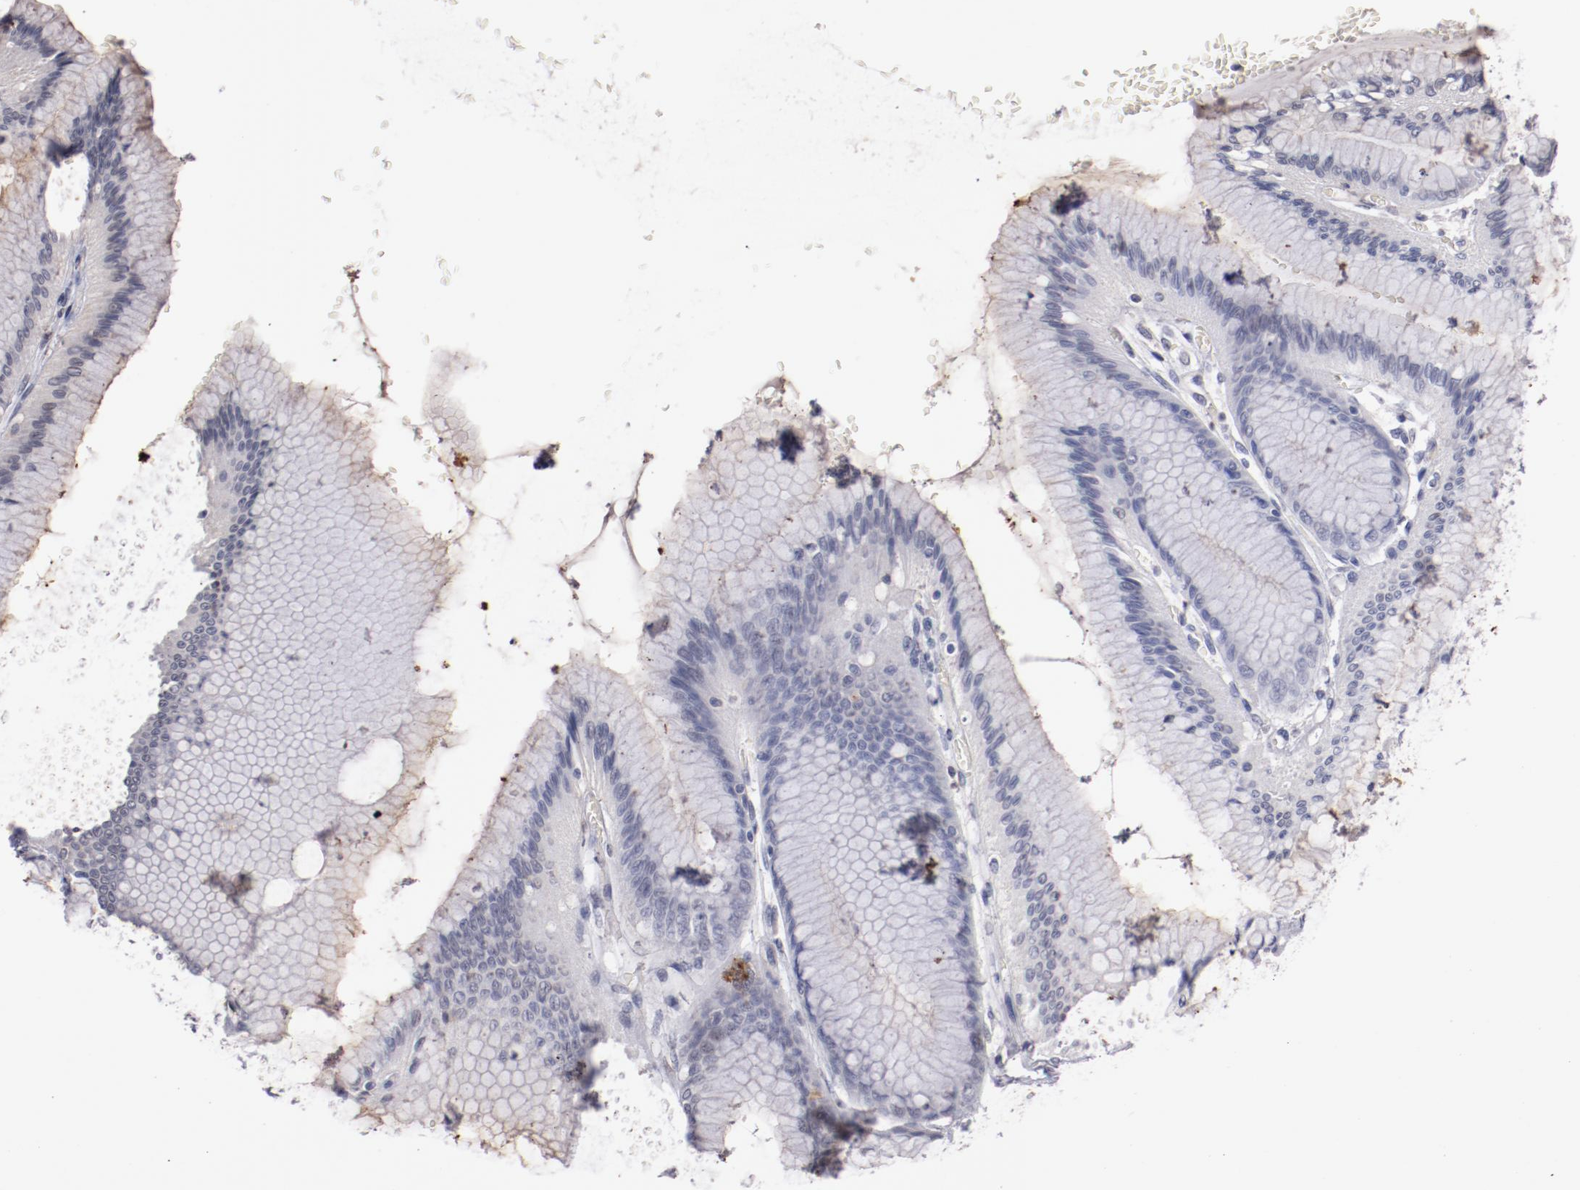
{"staining": {"intensity": "weak", "quantity": "25%-75%", "location": "cytoplasmic/membranous"}, "tissue": "stomach", "cell_type": "Glandular cells", "image_type": "normal", "snomed": [{"axis": "morphology", "description": "Normal tissue, NOS"}, {"axis": "morphology", "description": "Adenocarcinoma, NOS"}, {"axis": "topography", "description": "Stomach"}, {"axis": "topography", "description": "Stomach, lower"}], "caption": "This is a micrograph of immunohistochemistry staining of benign stomach, which shows weak staining in the cytoplasmic/membranous of glandular cells.", "gene": "STX3", "patient": {"sex": "female", "age": 65}}